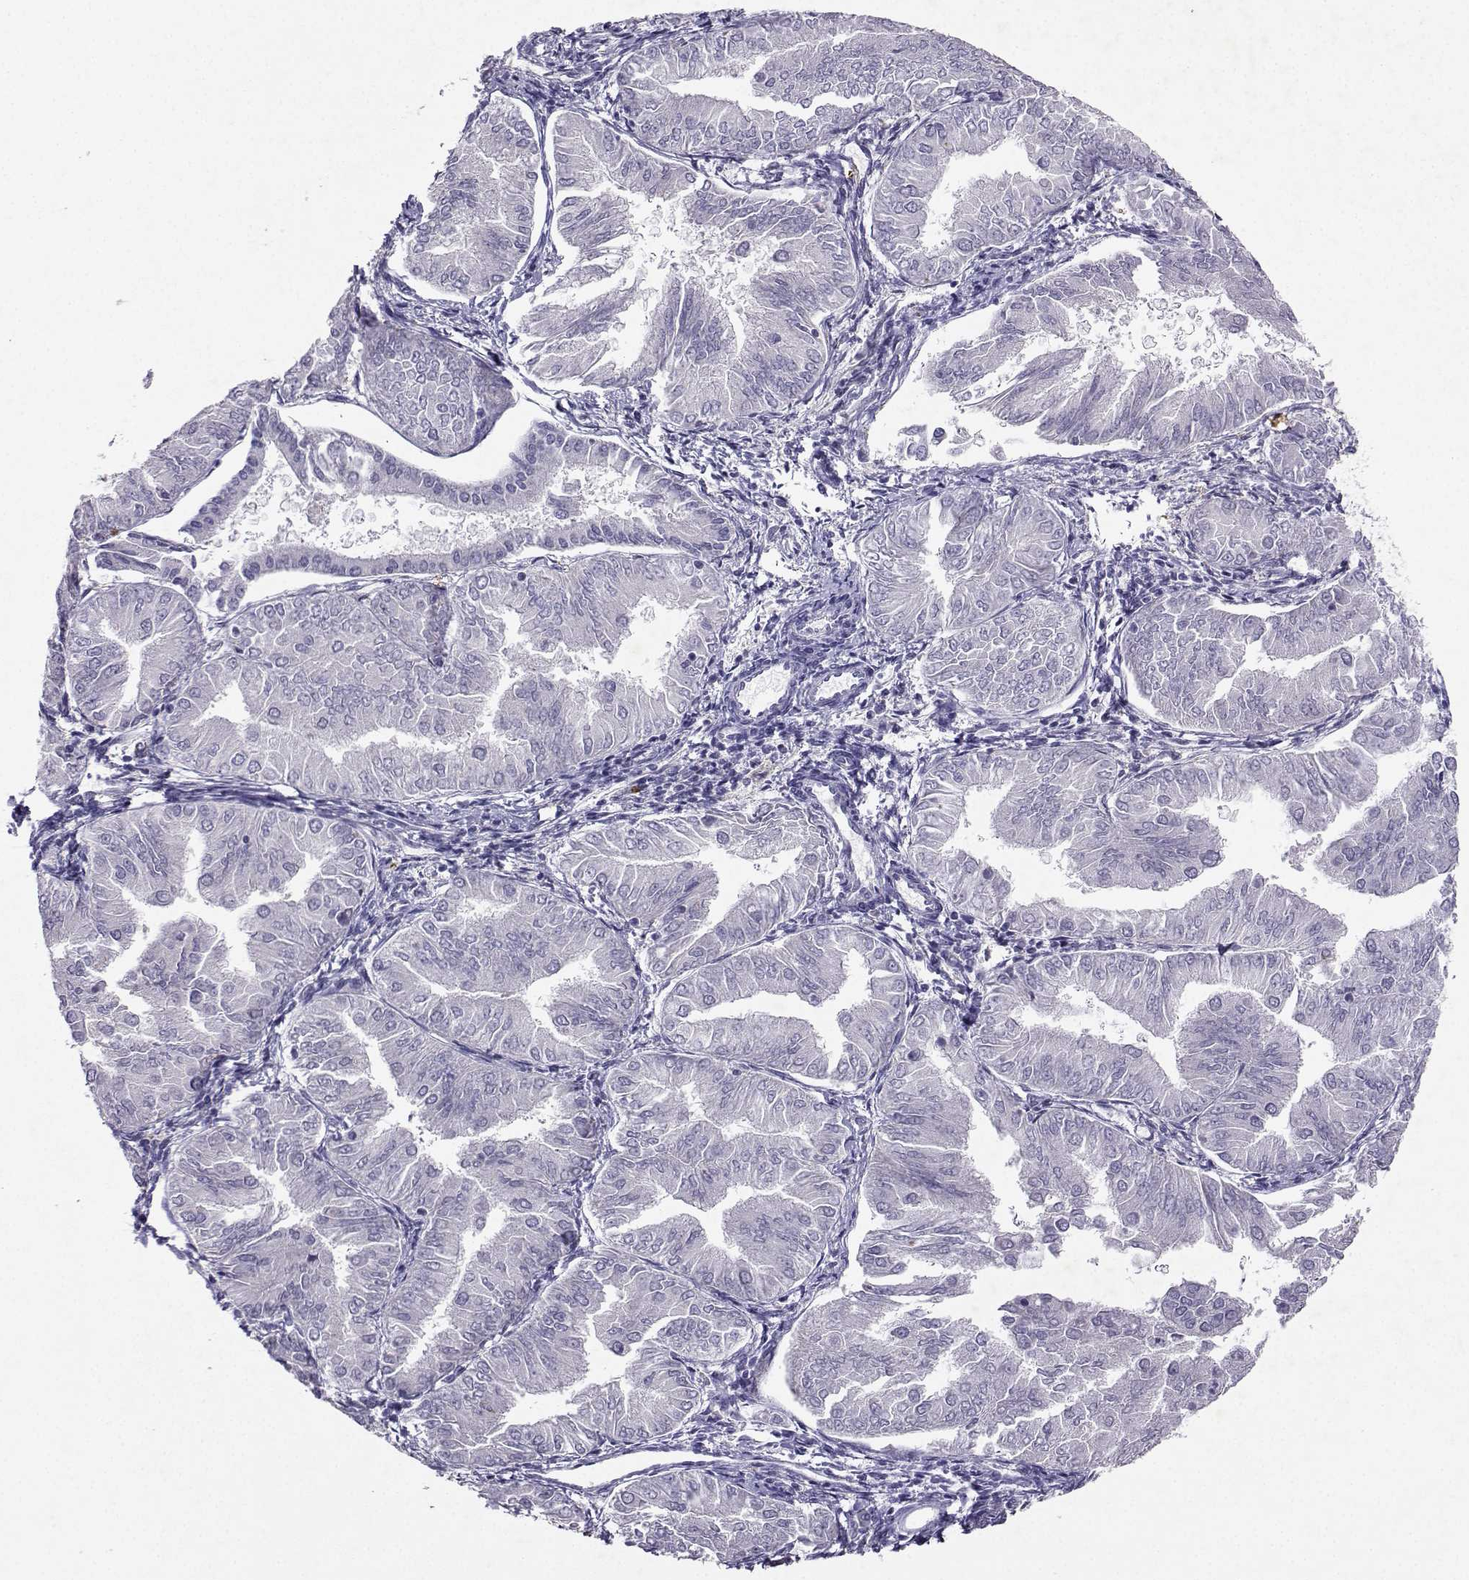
{"staining": {"intensity": "negative", "quantity": "none", "location": "none"}, "tissue": "endometrial cancer", "cell_type": "Tumor cells", "image_type": "cancer", "snomed": [{"axis": "morphology", "description": "Adenocarcinoma, NOS"}, {"axis": "topography", "description": "Endometrium"}], "caption": "Immunohistochemical staining of adenocarcinoma (endometrial) displays no significant positivity in tumor cells.", "gene": "GRIK4", "patient": {"sex": "female", "age": 53}}